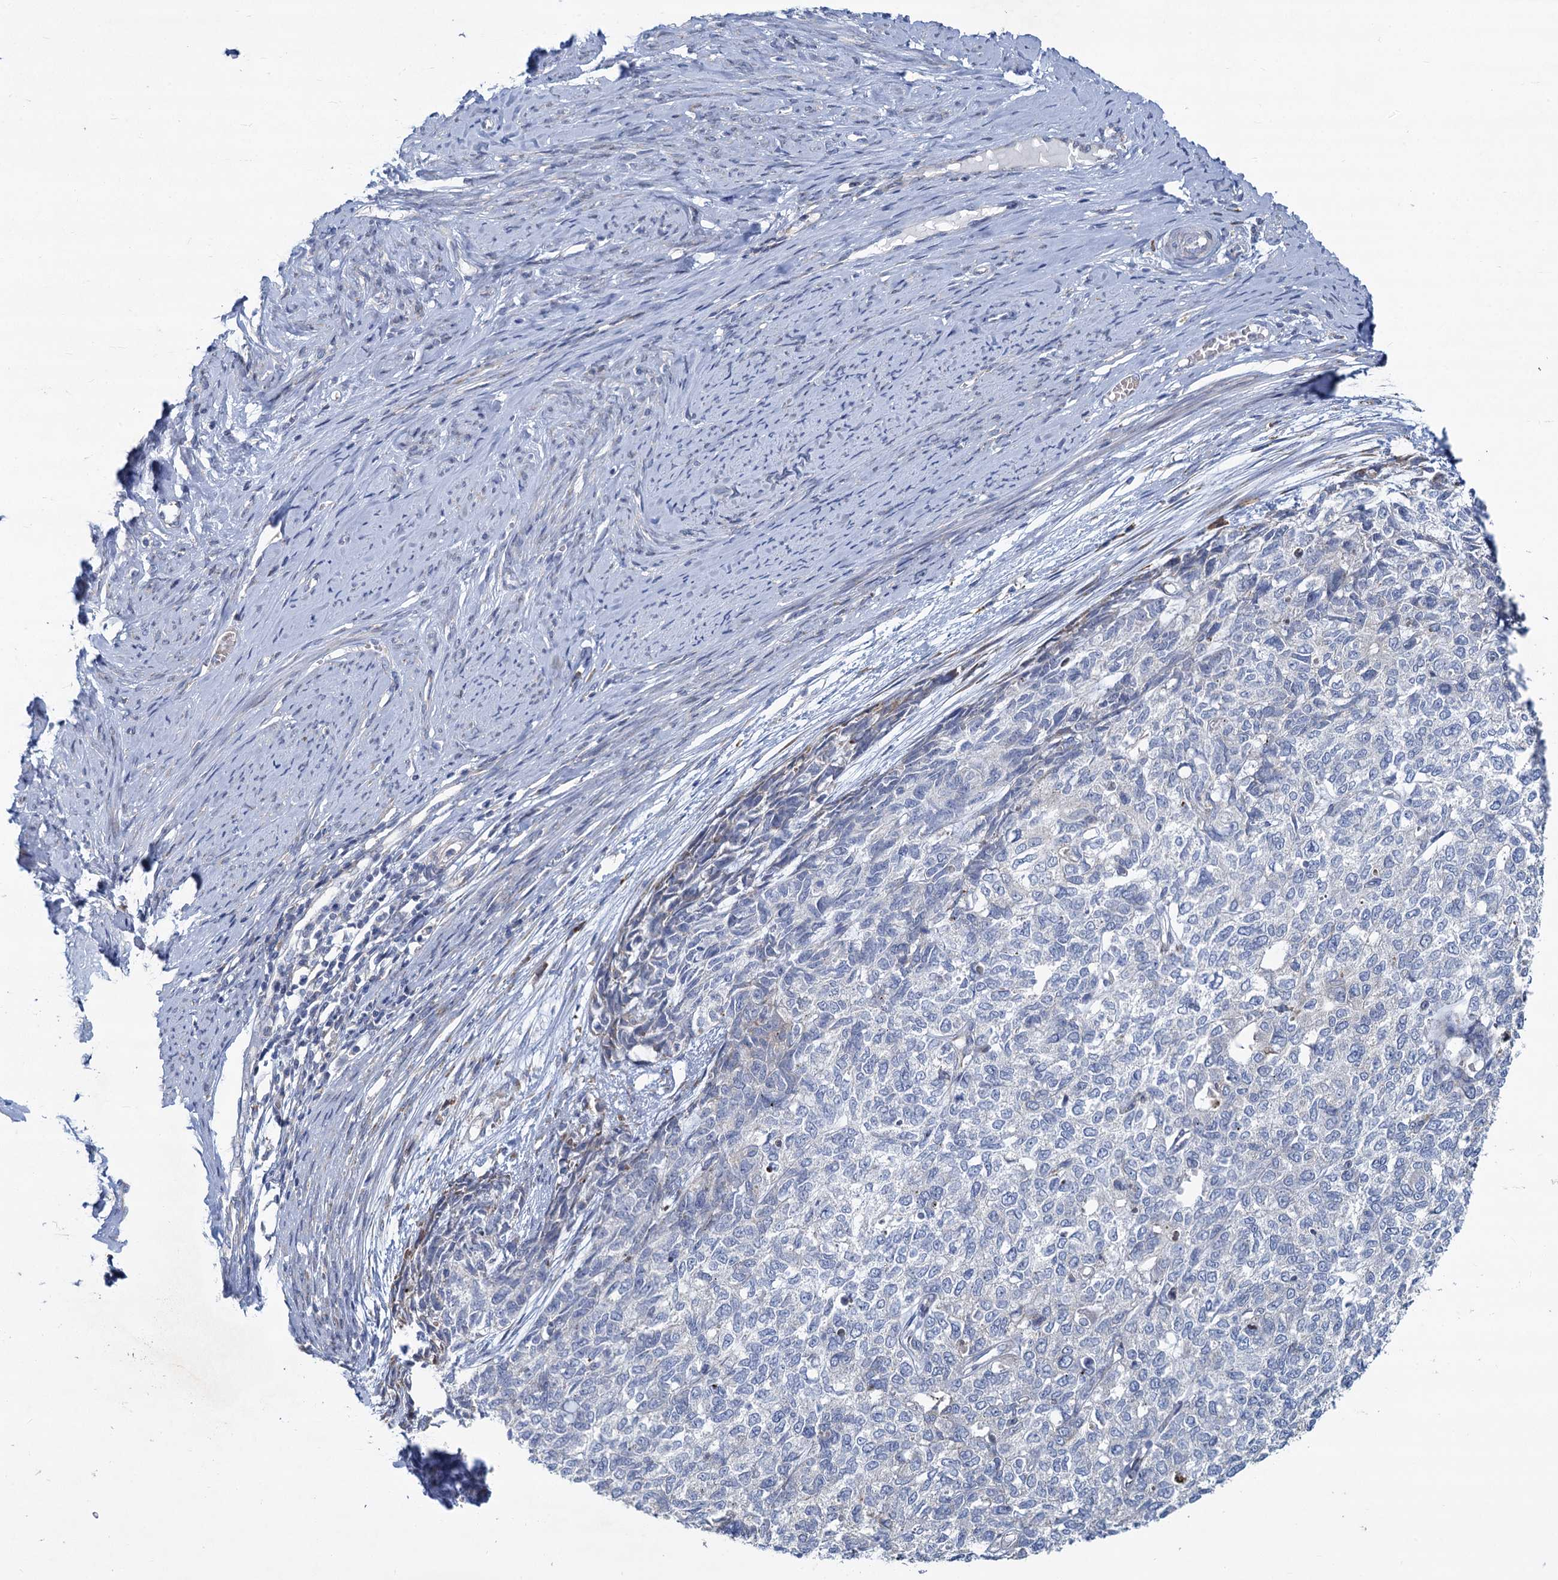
{"staining": {"intensity": "negative", "quantity": "none", "location": "none"}, "tissue": "cervical cancer", "cell_type": "Tumor cells", "image_type": "cancer", "snomed": [{"axis": "morphology", "description": "Squamous cell carcinoma, NOS"}, {"axis": "topography", "description": "Cervix"}], "caption": "An immunohistochemistry (IHC) photomicrograph of cervical cancer (squamous cell carcinoma) is shown. There is no staining in tumor cells of cervical cancer (squamous cell carcinoma). Brightfield microscopy of immunohistochemistry (IHC) stained with DAB (3,3'-diaminobenzidine) (brown) and hematoxylin (blue), captured at high magnification.", "gene": "PRSS35", "patient": {"sex": "female", "age": 63}}